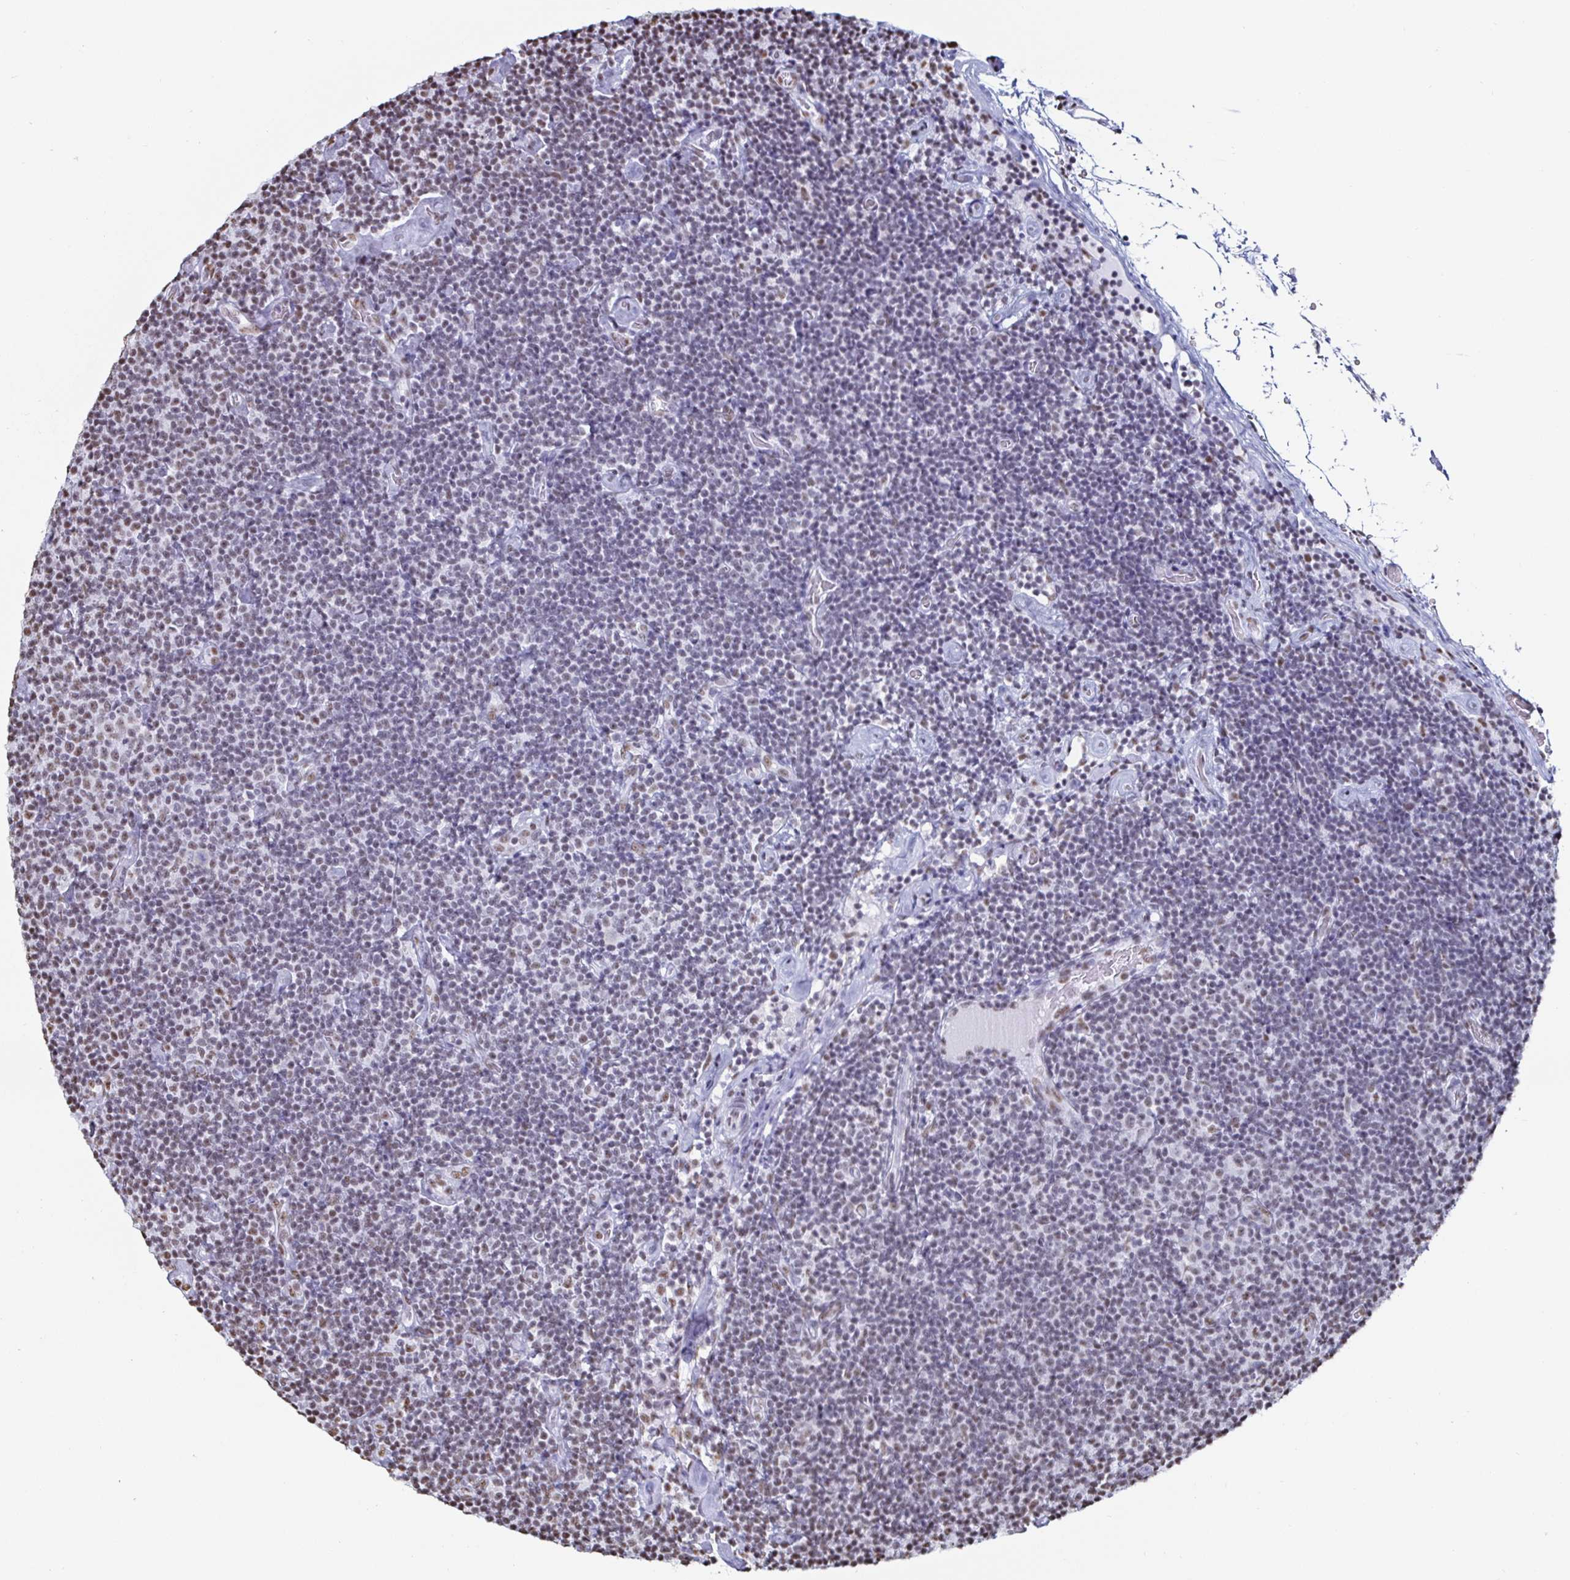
{"staining": {"intensity": "weak", "quantity": "<25%", "location": "nuclear"}, "tissue": "lymphoma", "cell_type": "Tumor cells", "image_type": "cancer", "snomed": [{"axis": "morphology", "description": "Malignant lymphoma, non-Hodgkin's type, Low grade"}, {"axis": "topography", "description": "Lymph node"}], "caption": "The image demonstrates no significant staining in tumor cells of malignant lymphoma, non-Hodgkin's type (low-grade).", "gene": "DDX39B", "patient": {"sex": "male", "age": 81}}